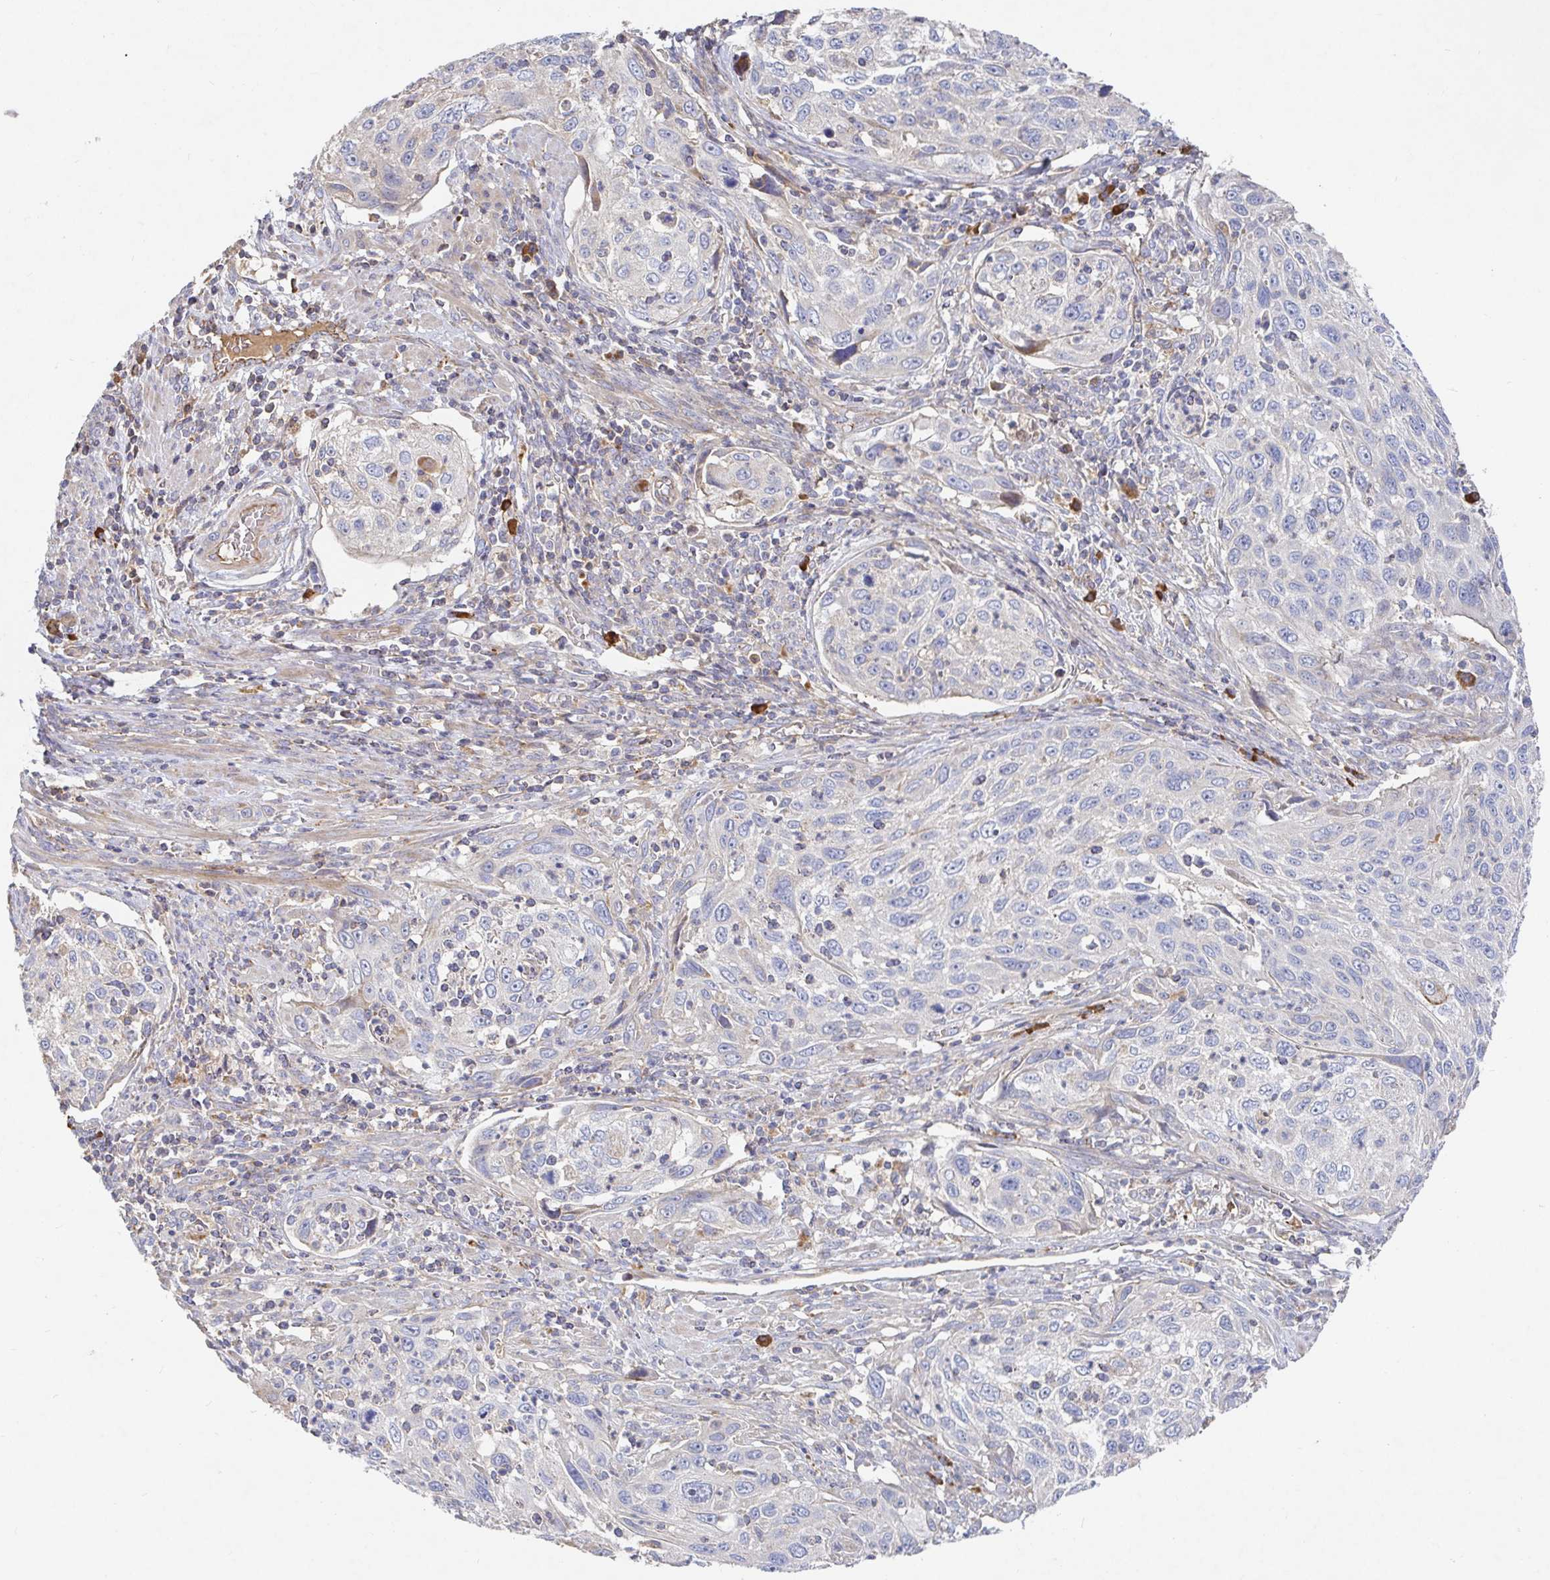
{"staining": {"intensity": "negative", "quantity": "none", "location": "none"}, "tissue": "cervical cancer", "cell_type": "Tumor cells", "image_type": "cancer", "snomed": [{"axis": "morphology", "description": "Squamous cell carcinoma, NOS"}, {"axis": "topography", "description": "Cervix"}], "caption": "Protein analysis of squamous cell carcinoma (cervical) demonstrates no significant staining in tumor cells.", "gene": "IRAK2", "patient": {"sex": "female", "age": 70}}